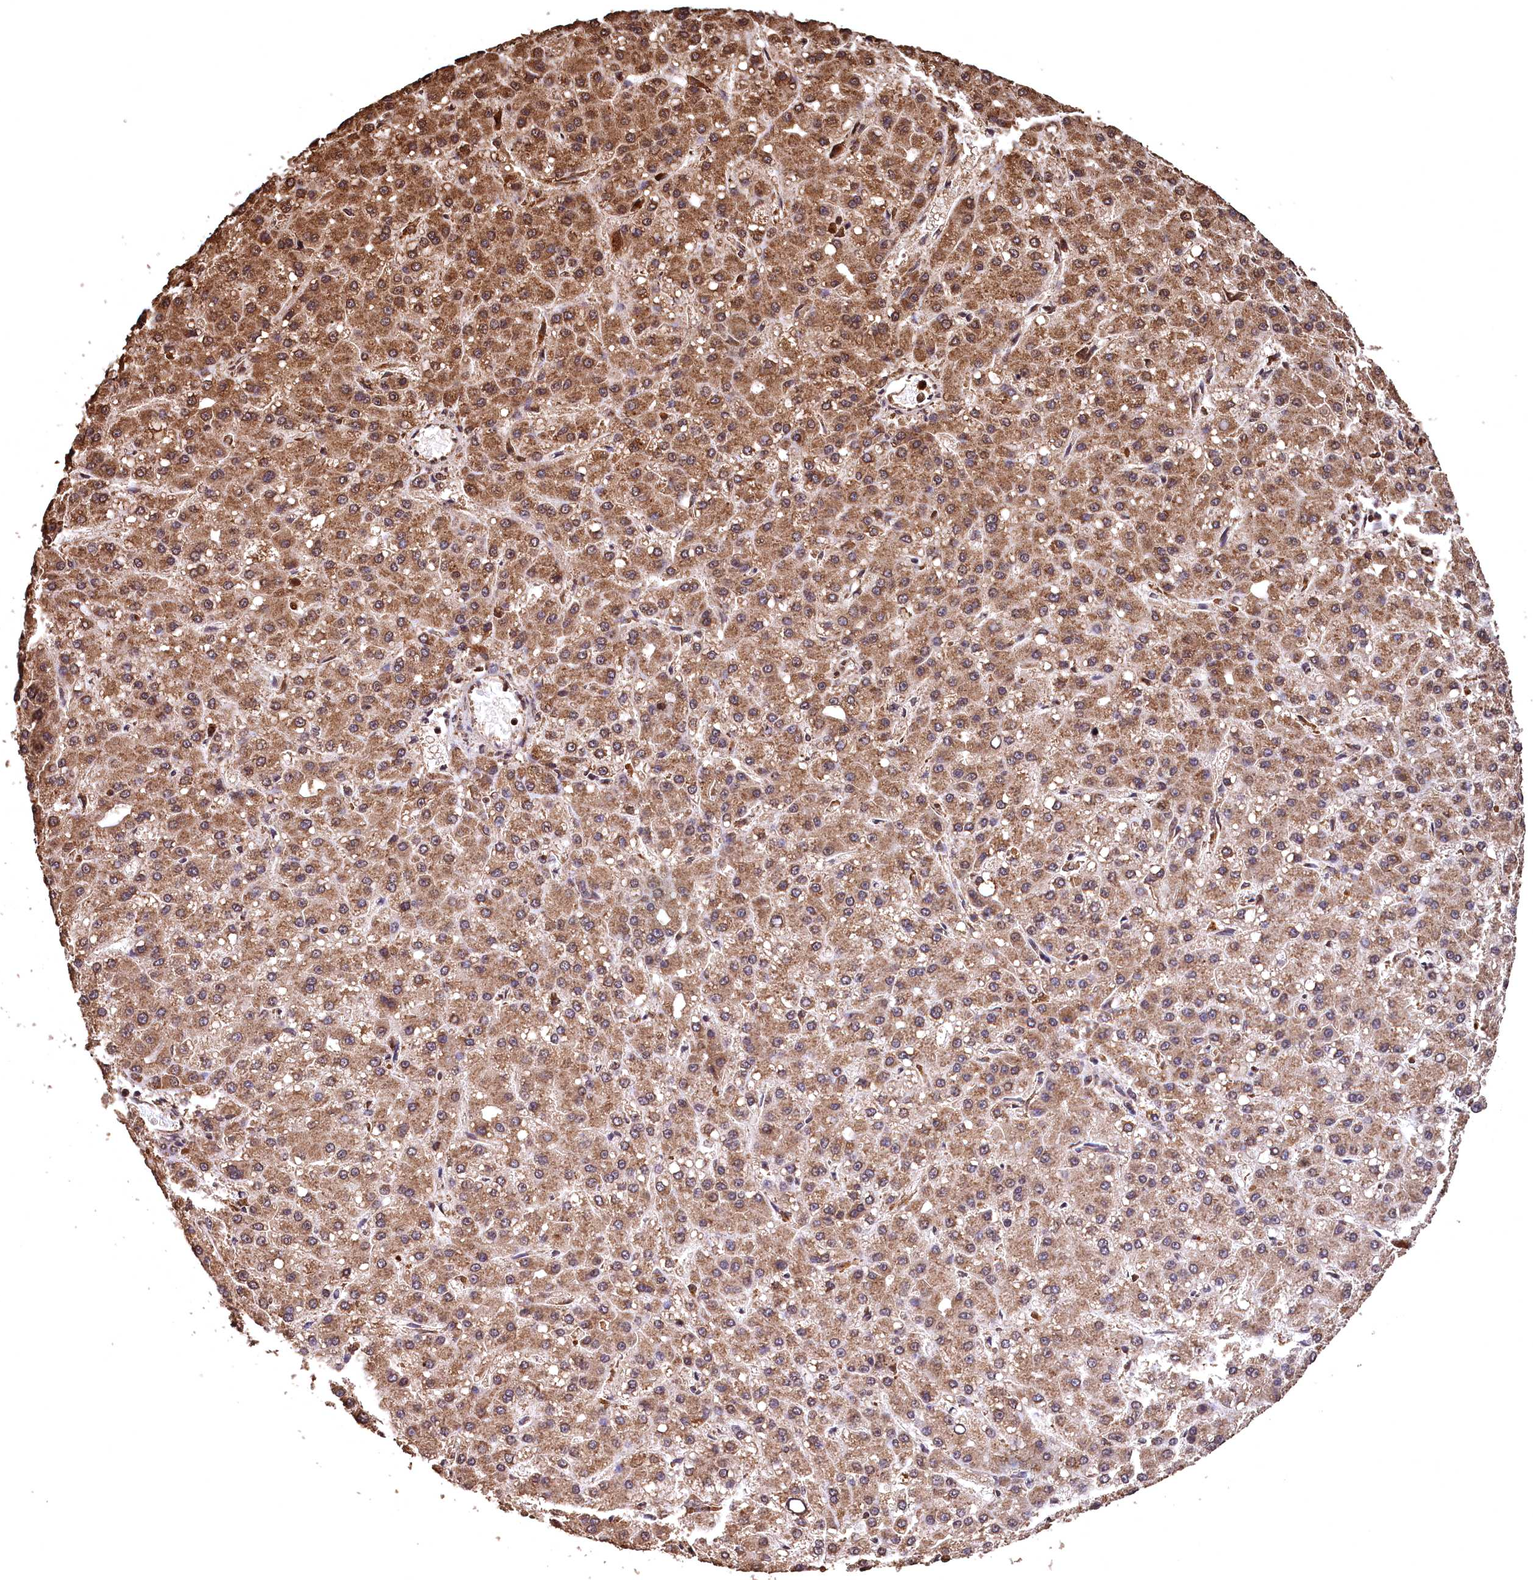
{"staining": {"intensity": "moderate", "quantity": ">75%", "location": "cytoplasmic/membranous,nuclear"}, "tissue": "liver cancer", "cell_type": "Tumor cells", "image_type": "cancer", "snomed": [{"axis": "morphology", "description": "Carcinoma, Hepatocellular, NOS"}, {"axis": "topography", "description": "Liver"}], "caption": "Immunohistochemical staining of liver cancer (hepatocellular carcinoma) demonstrates medium levels of moderate cytoplasmic/membranous and nuclear protein expression in approximately >75% of tumor cells.", "gene": "CEP57L1", "patient": {"sex": "male", "age": 67}}